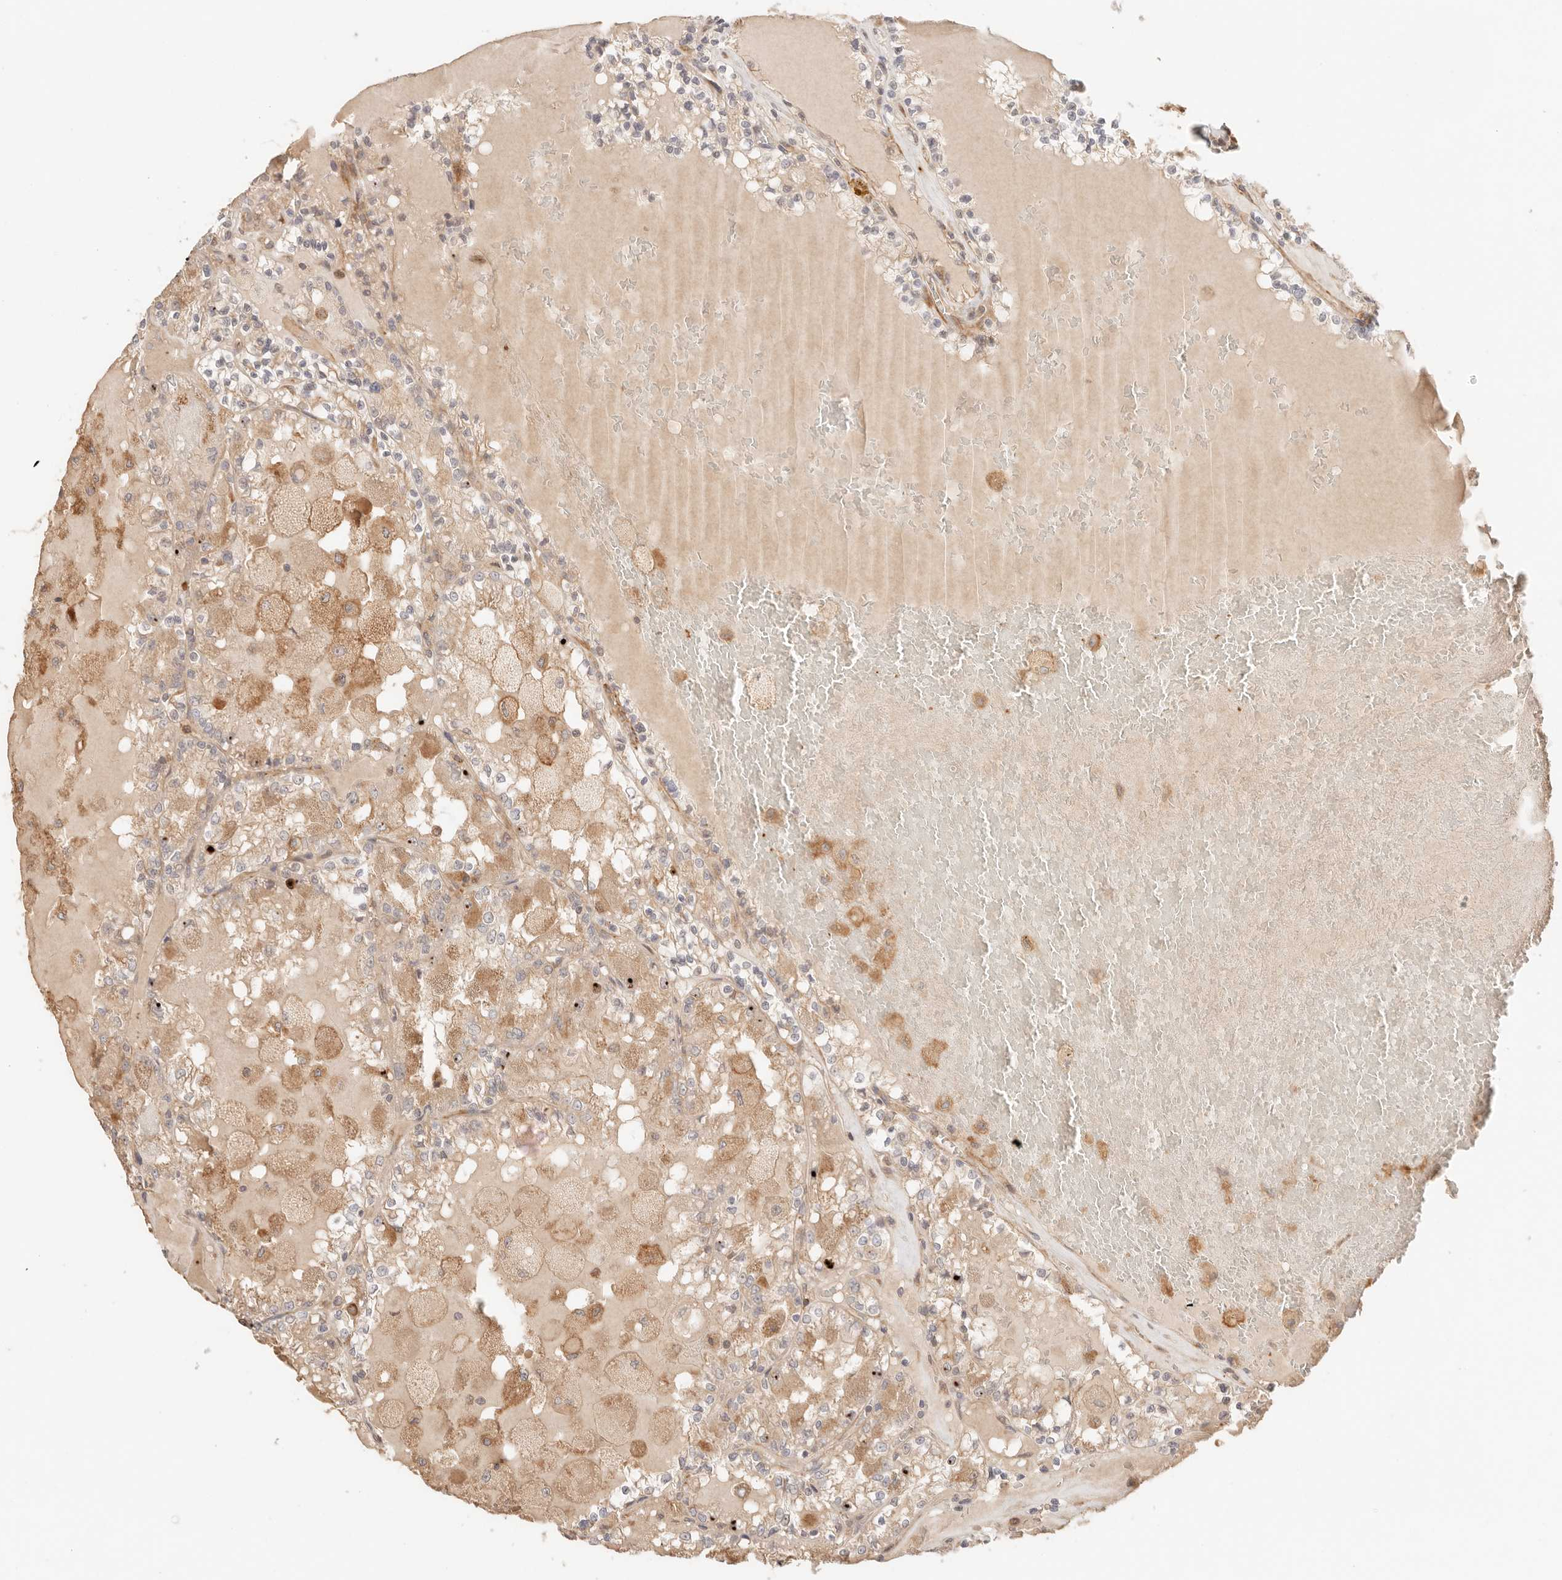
{"staining": {"intensity": "moderate", "quantity": ">75%", "location": "cytoplasmic/membranous"}, "tissue": "renal cancer", "cell_type": "Tumor cells", "image_type": "cancer", "snomed": [{"axis": "morphology", "description": "Adenocarcinoma, NOS"}, {"axis": "topography", "description": "Kidney"}], "caption": "Immunohistochemistry (IHC) of human adenocarcinoma (renal) reveals medium levels of moderate cytoplasmic/membranous positivity in about >75% of tumor cells. (Brightfield microscopy of DAB IHC at high magnification).", "gene": "IL1R2", "patient": {"sex": "female", "age": 56}}